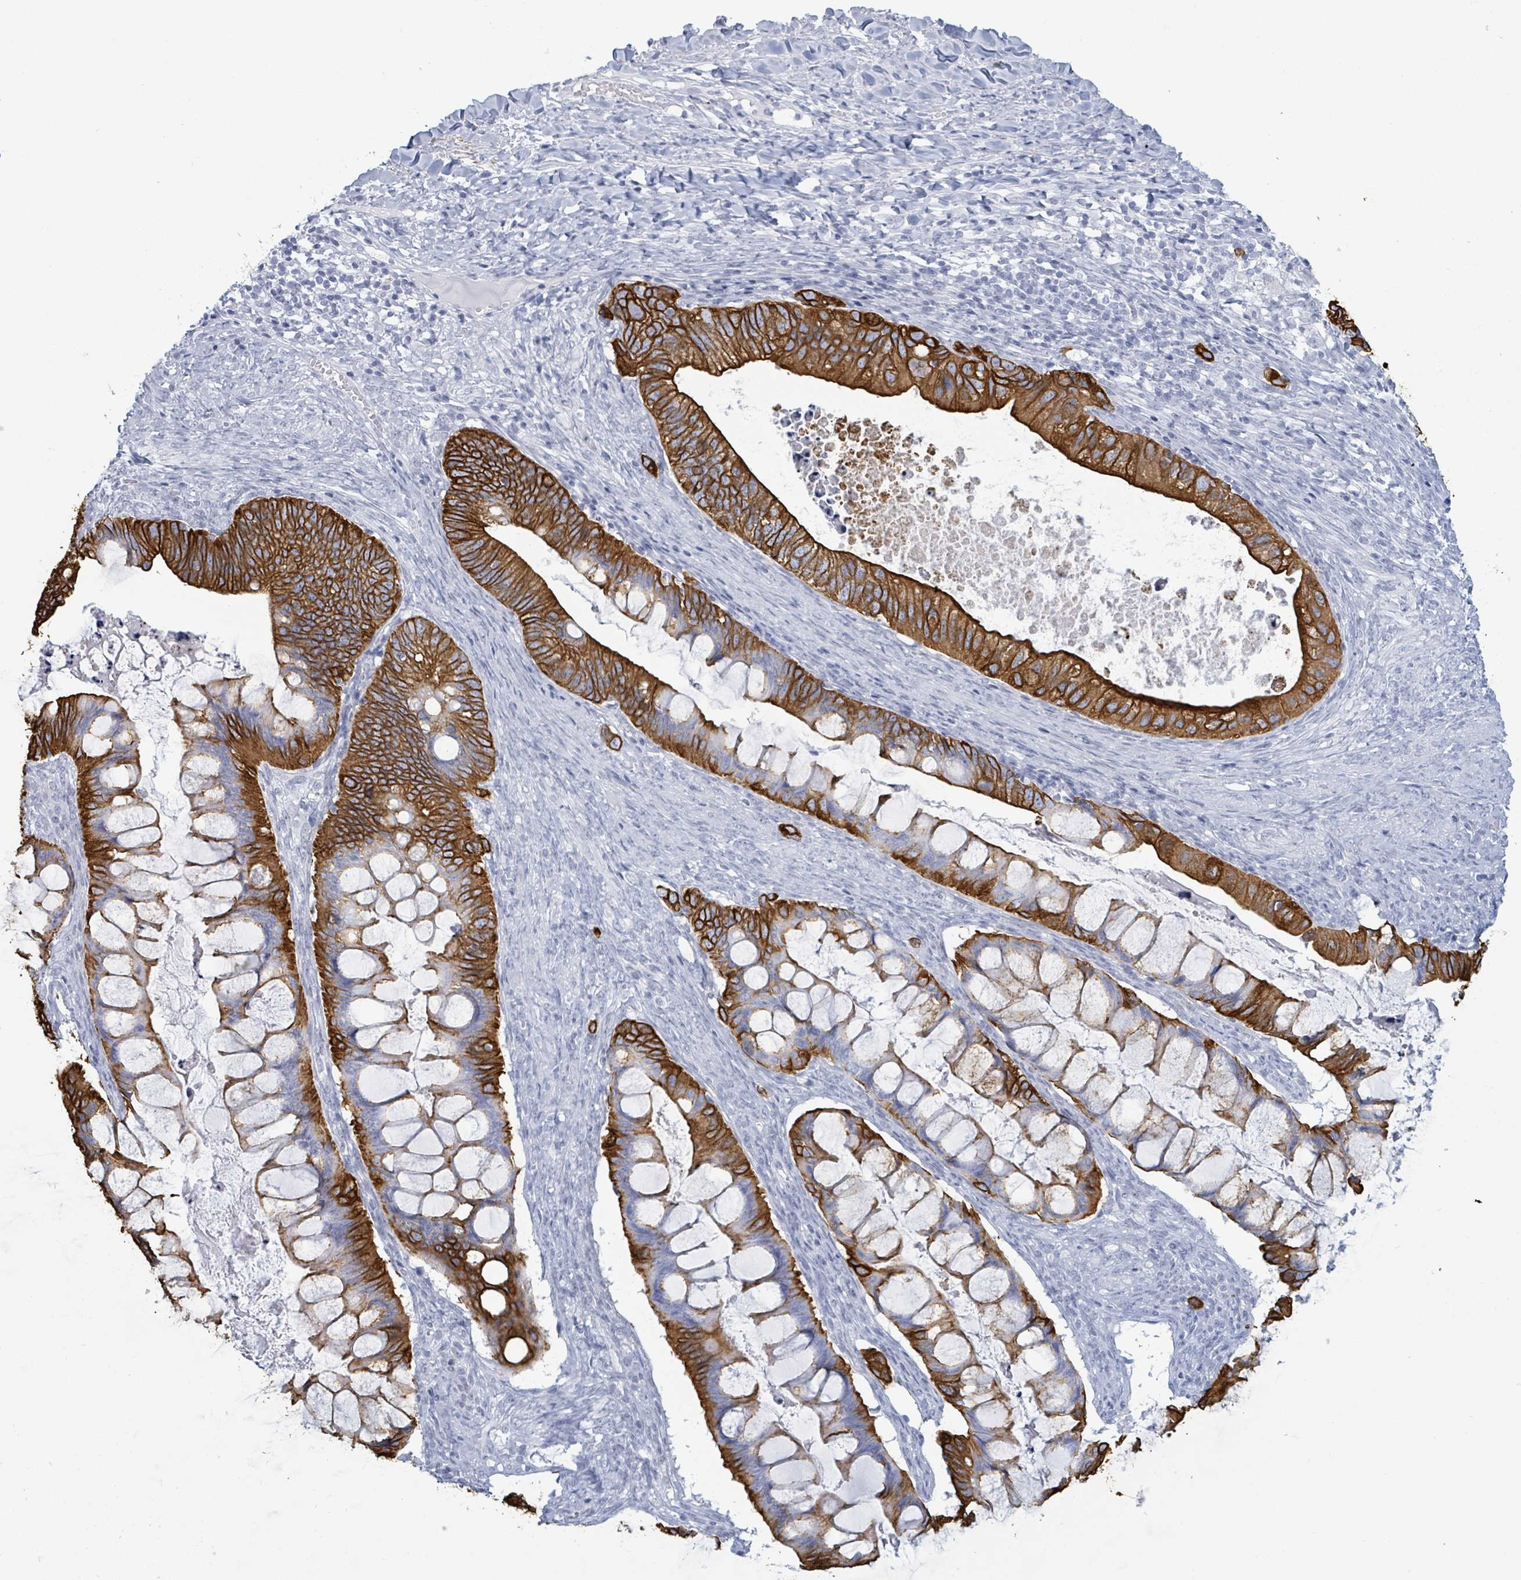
{"staining": {"intensity": "strong", "quantity": ">75%", "location": "cytoplasmic/membranous"}, "tissue": "ovarian cancer", "cell_type": "Tumor cells", "image_type": "cancer", "snomed": [{"axis": "morphology", "description": "Cystadenocarcinoma, mucinous, NOS"}, {"axis": "topography", "description": "Ovary"}], "caption": "Strong cytoplasmic/membranous protein staining is seen in approximately >75% of tumor cells in ovarian cancer (mucinous cystadenocarcinoma). (DAB = brown stain, brightfield microscopy at high magnification).", "gene": "KRT8", "patient": {"sex": "female", "age": 61}}